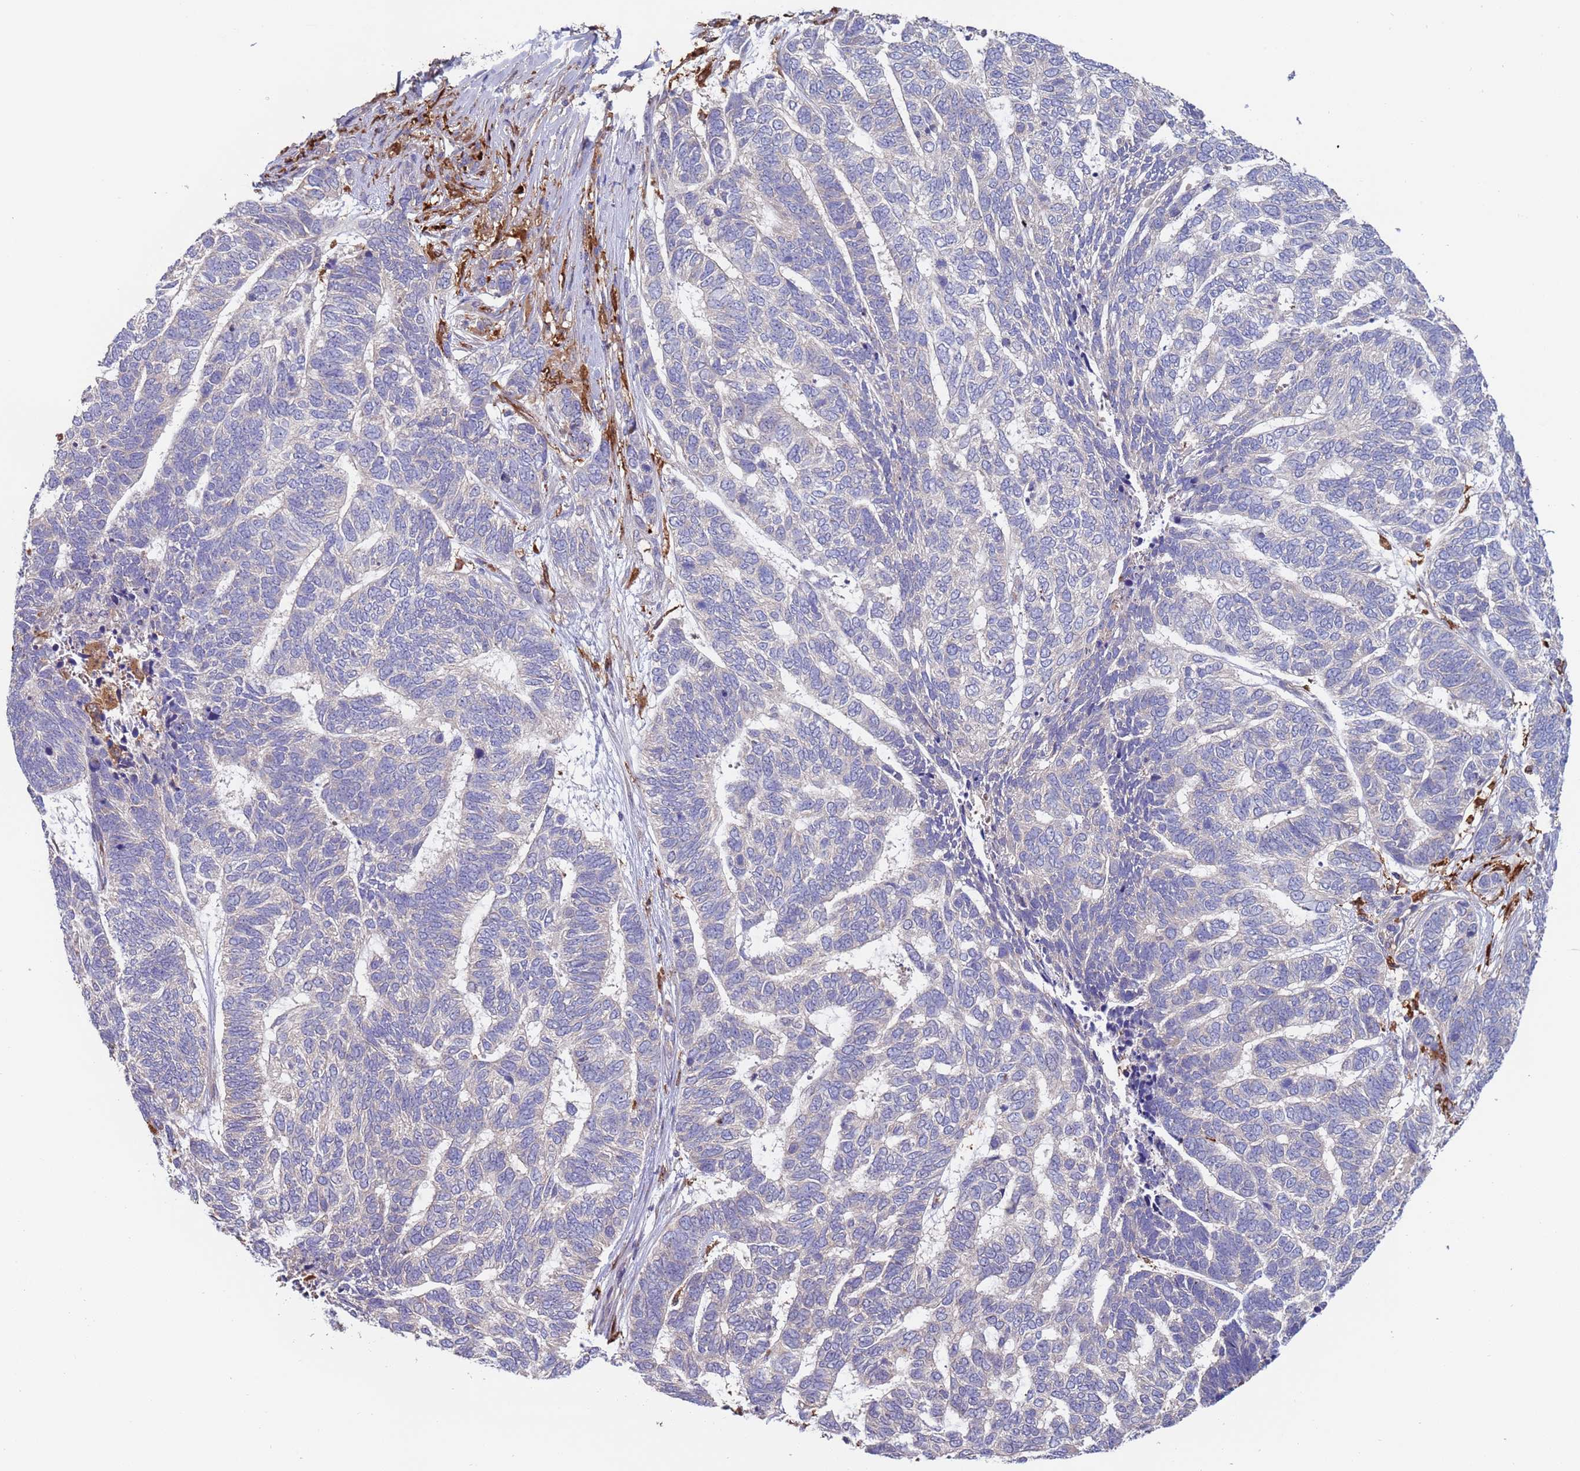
{"staining": {"intensity": "negative", "quantity": "none", "location": "none"}, "tissue": "skin cancer", "cell_type": "Tumor cells", "image_type": "cancer", "snomed": [{"axis": "morphology", "description": "Basal cell carcinoma"}, {"axis": "topography", "description": "Skin"}], "caption": "High power microscopy micrograph of an IHC image of skin cancer (basal cell carcinoma), revealing no significant positivity in tumor cells. Brightfield microscopy of IHC stained with DAB (brown) and hematoxylin (blue), captured at high magnification.", "gene": "MALRD1", "patient": {"sex": "female", "age": 65}}